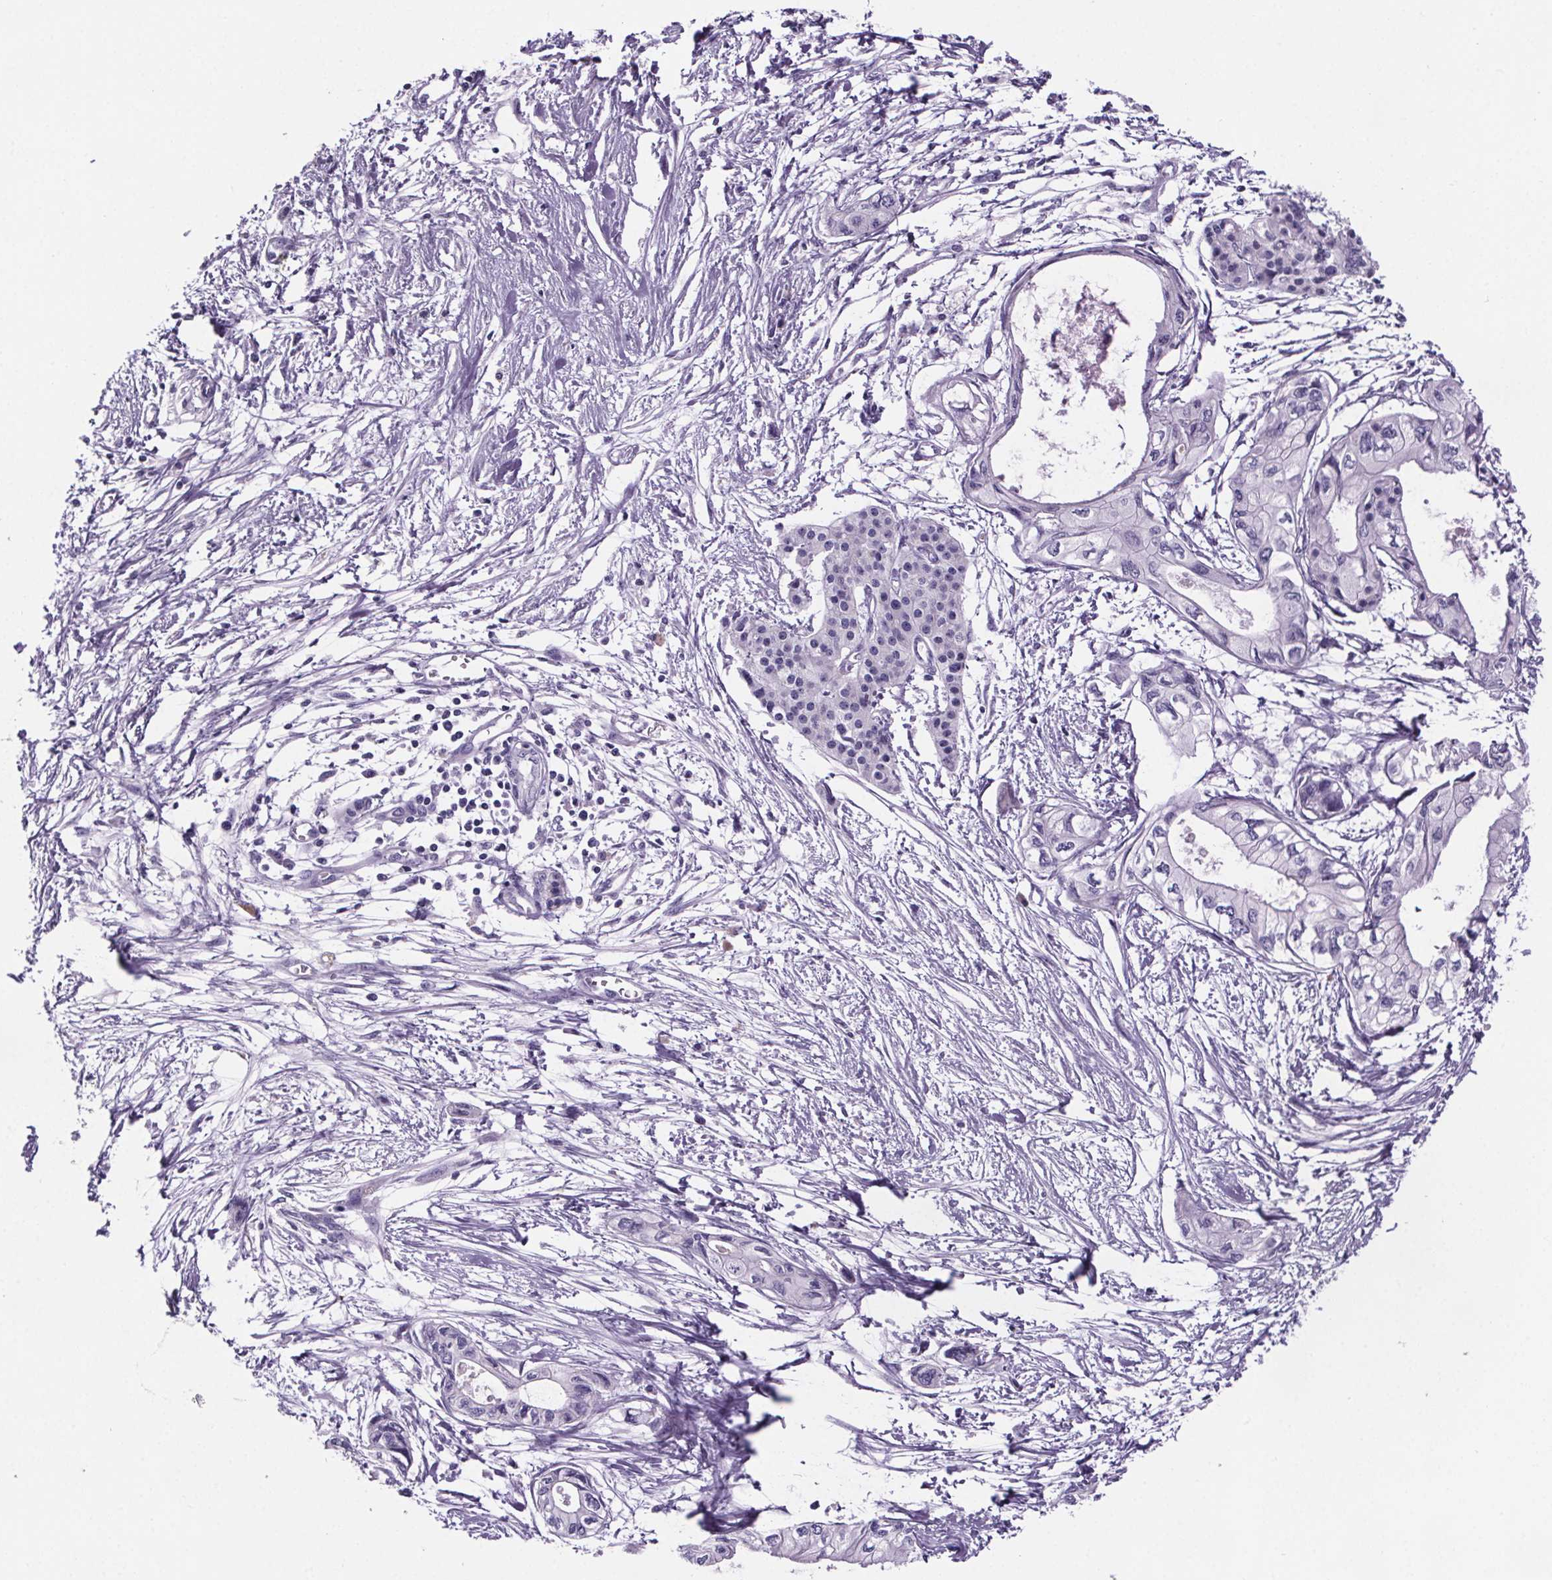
{"staining": {"intensity": "negative", "quantity": "none", "location": "none"}, "tissue": "pancreatic cancer", "cell_type": "Tumor cells", "image_type": "cancer", "snomed": [{"axis": "morphology", "description": "Adenocarcinoma, NOS"}, {"axis": "topography", "description": "Pancreas"}], "caption": "Protein analysis of pancreatic adenocarcinoma reveals no significant positivity in tumor cells.", "gene": "CUBN", "patient": {"sex": "female", "age": 76}}